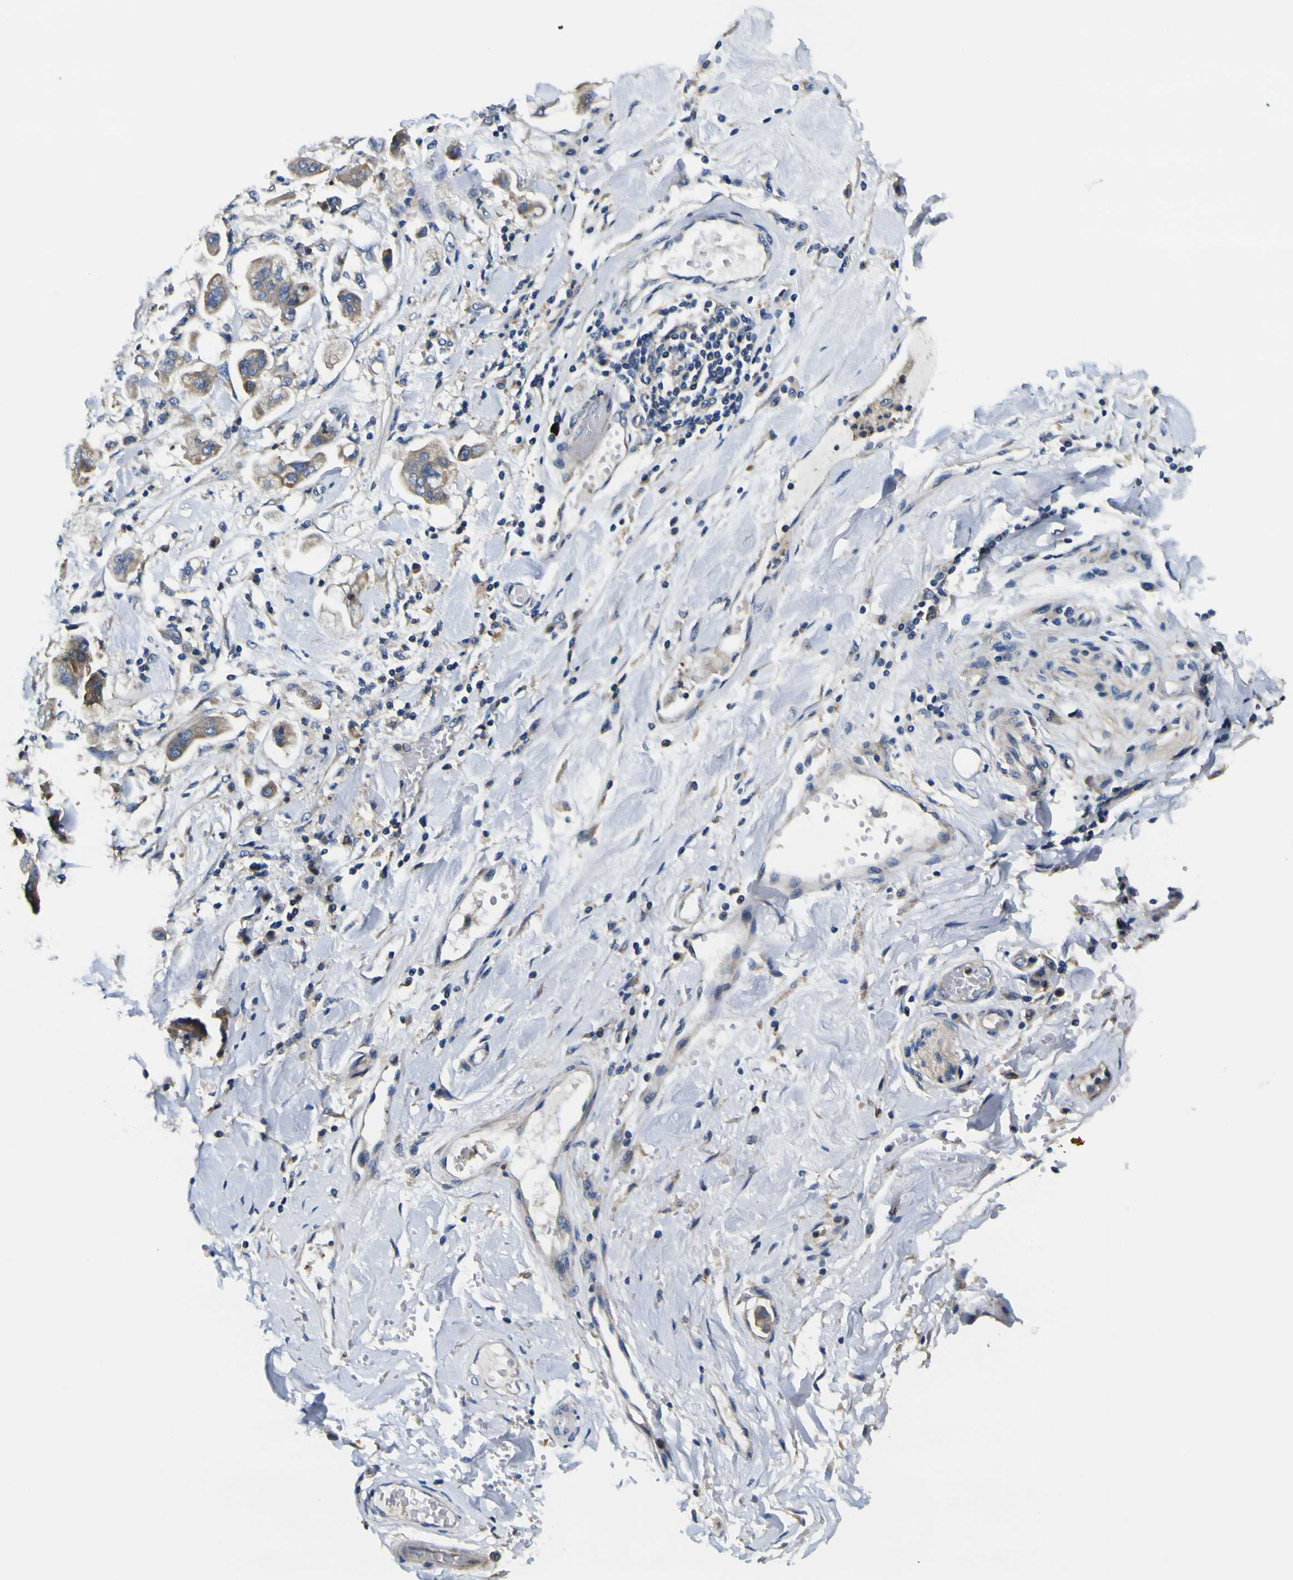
{"staining": {"intensity": "moderate", "quantity": "25%-75%", "location": "cytoplasmic/membranous"}, "tissue": "stomach cancer", "cell_type": "Tumor cells", "image_type": "cancer", "snomed": [{"axis": "morphology", "description": "Adenocarcinoma, NOS"}, {"axis": "topography", "description": "Stomach"}], "caption": "IHC (DAB) staining of human stomach adenocarcinoma shows moderate cytoplasmic/membranous protein positivity in about 25%-75% of tumor cells. Nuclei are stained in blue.", "gene": "CLSTN1", "patient": {"sex": "male", "age": 62}}